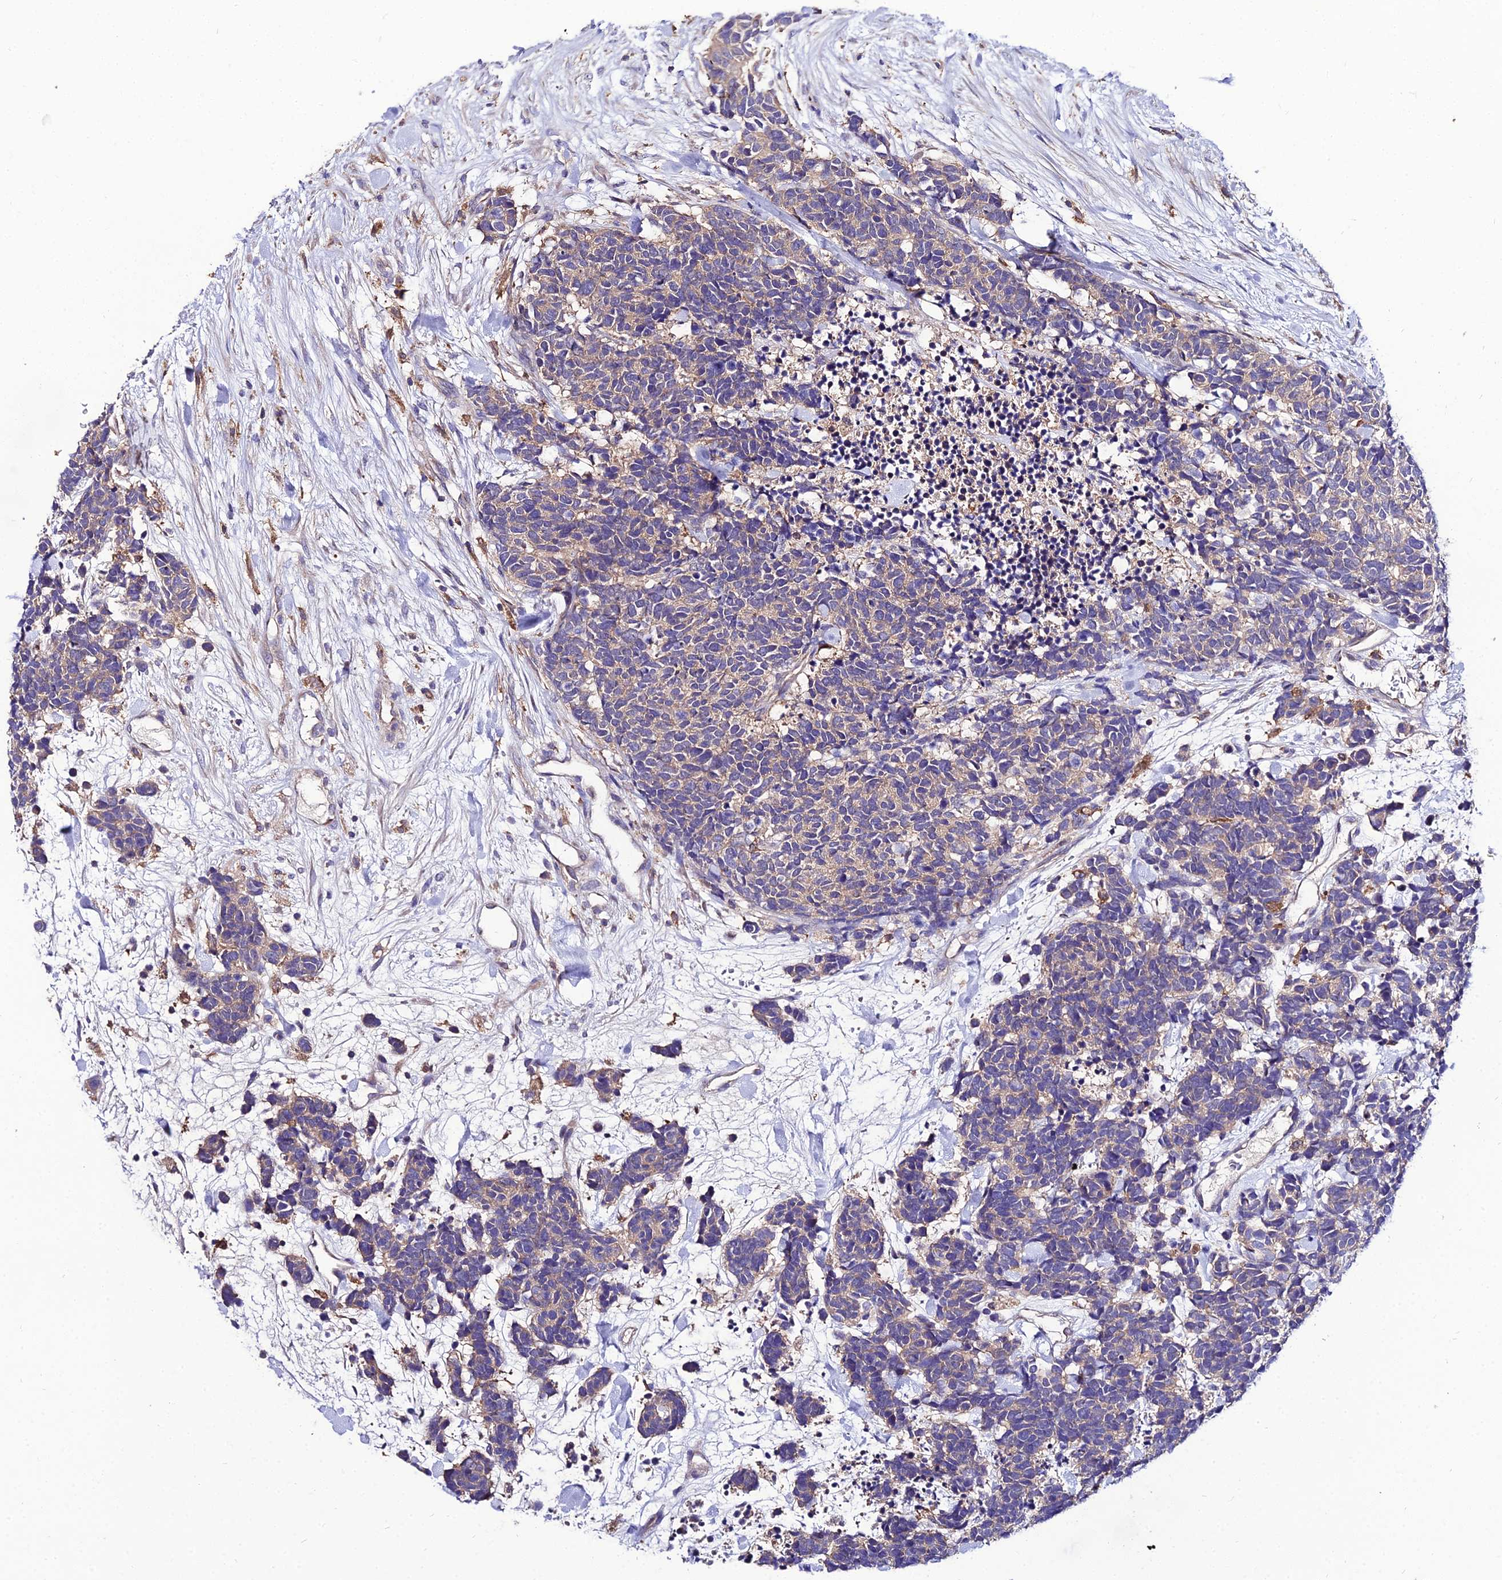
{"staining": {"intensity": "weak", "quantity": "<25%", "location": "cytoplasmic/membranous"}, "tissue": "carcinoid", "cell_type": "Tumor cells", "image_type": "cancer", "snomed": [{"axis": "morphology", "description": "Carcinoma, NOS"}, {"axis": "morphology", "description": "Carcinoid, malignant, NOS"}, {"axis": "topography", "description": "Prostate"}], "caption": "Immunohistochemical staining of human carcinoid (malignant) displays no significant staining in tumor cells.", "gene": "C2orf69", "patient": {"sex": "male", "age": 57}}